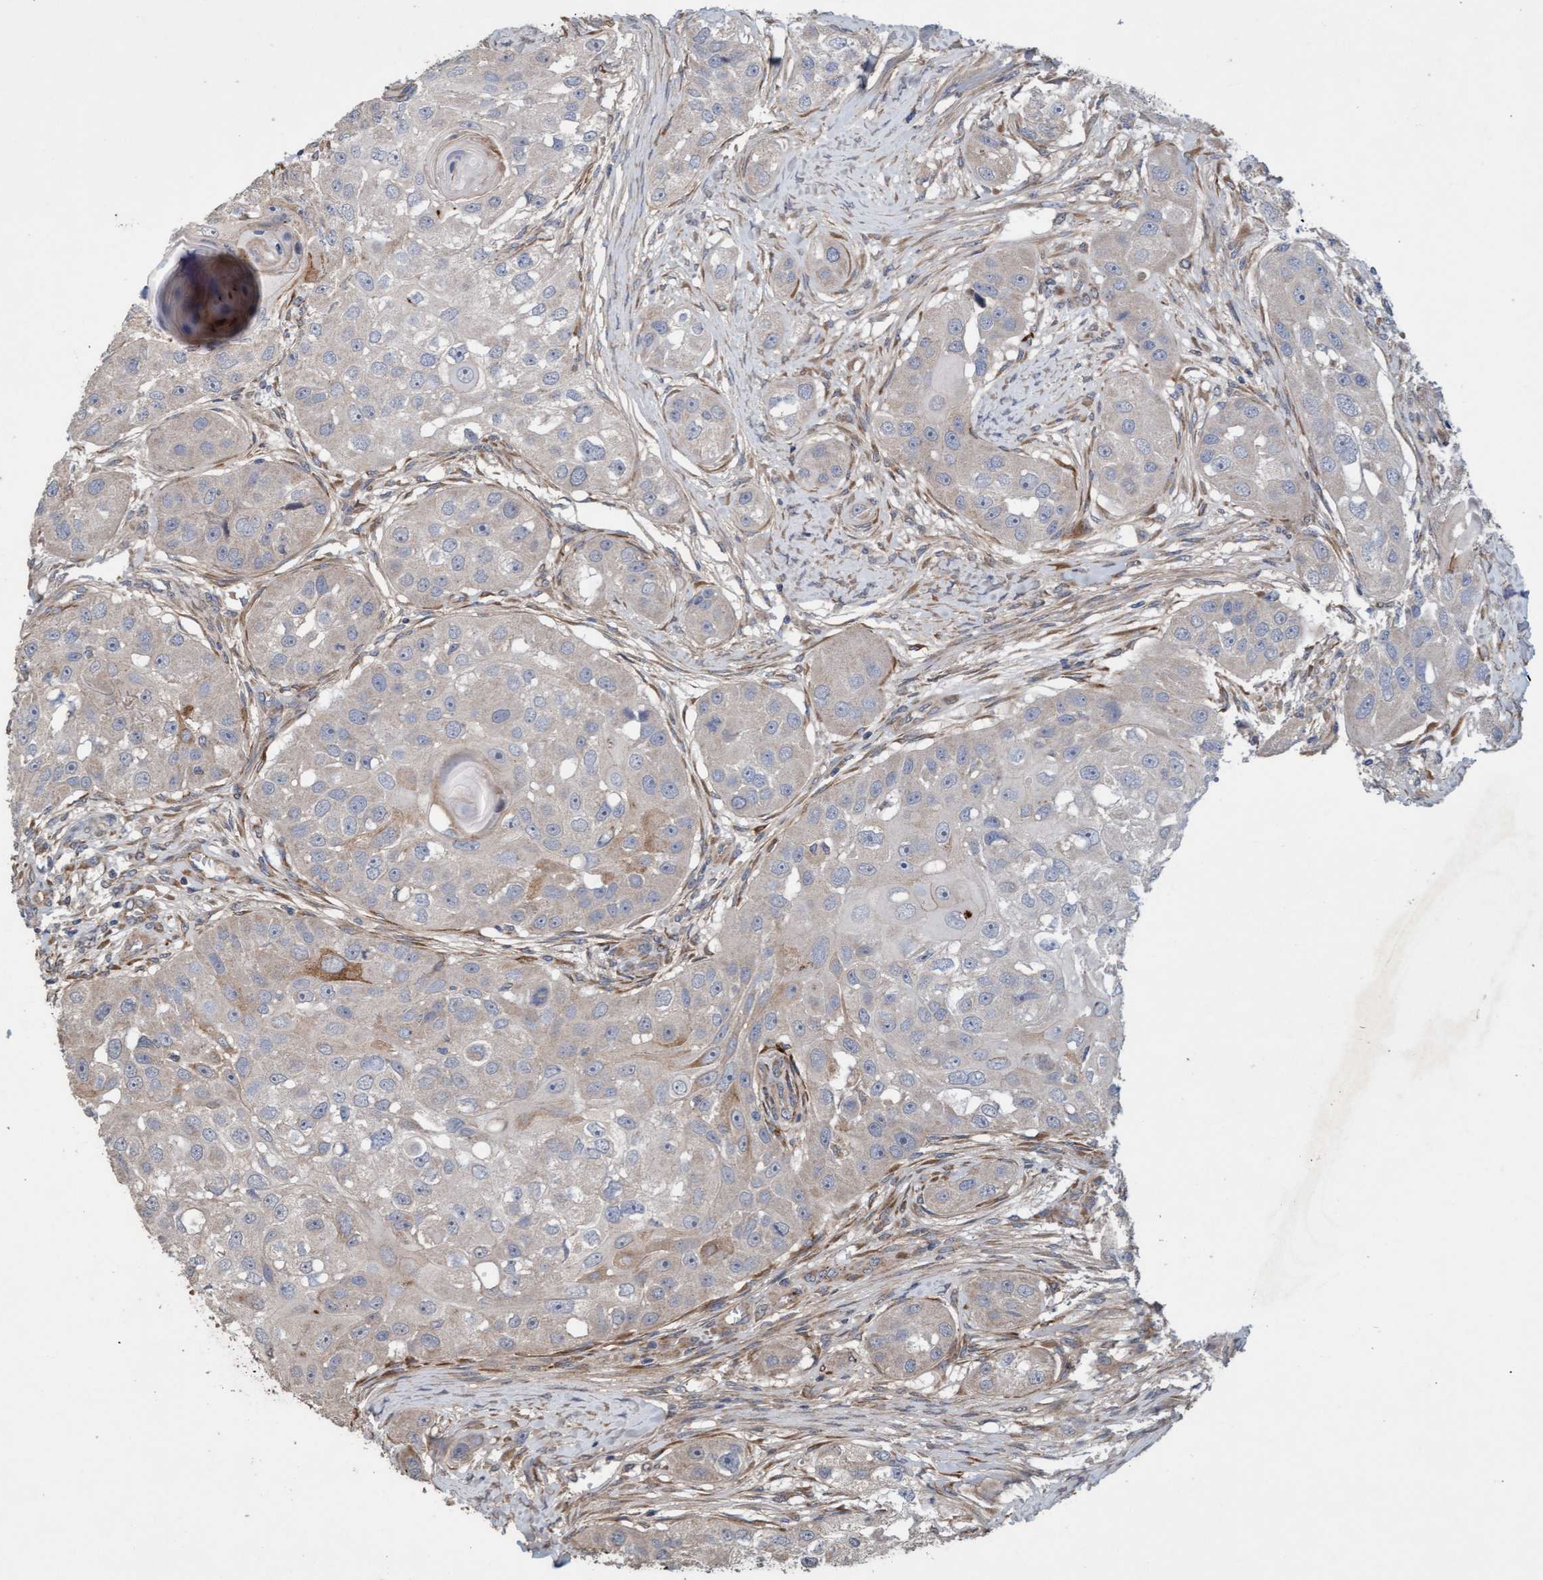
{"staining": {"intensity": "negative", "quantity": "none", "location": "none"}, "tissue": "head and neck cancer", "cell_type": "Tumor cells", "image_type": "cancer", "snomed": [{"axis": "morphology", "description": "Normal tissue, NOS"}, {"axis": "morphology", "description": "Squamous cell carcinoma, NOS"}, {"axis": "topography", "description": "Skeletal muscle"}, {"axis": "topography", "description": "Head-Neck"}], "caption": "Squamous cell carcinoma (head and neck) was stained to show a protein in brown. There is no significant positivity in tumor cells. (IHC, brightfield microscopy, high magnification).", "gene": "DDHD2", "patient": {"sex": "male", "age": 51}}